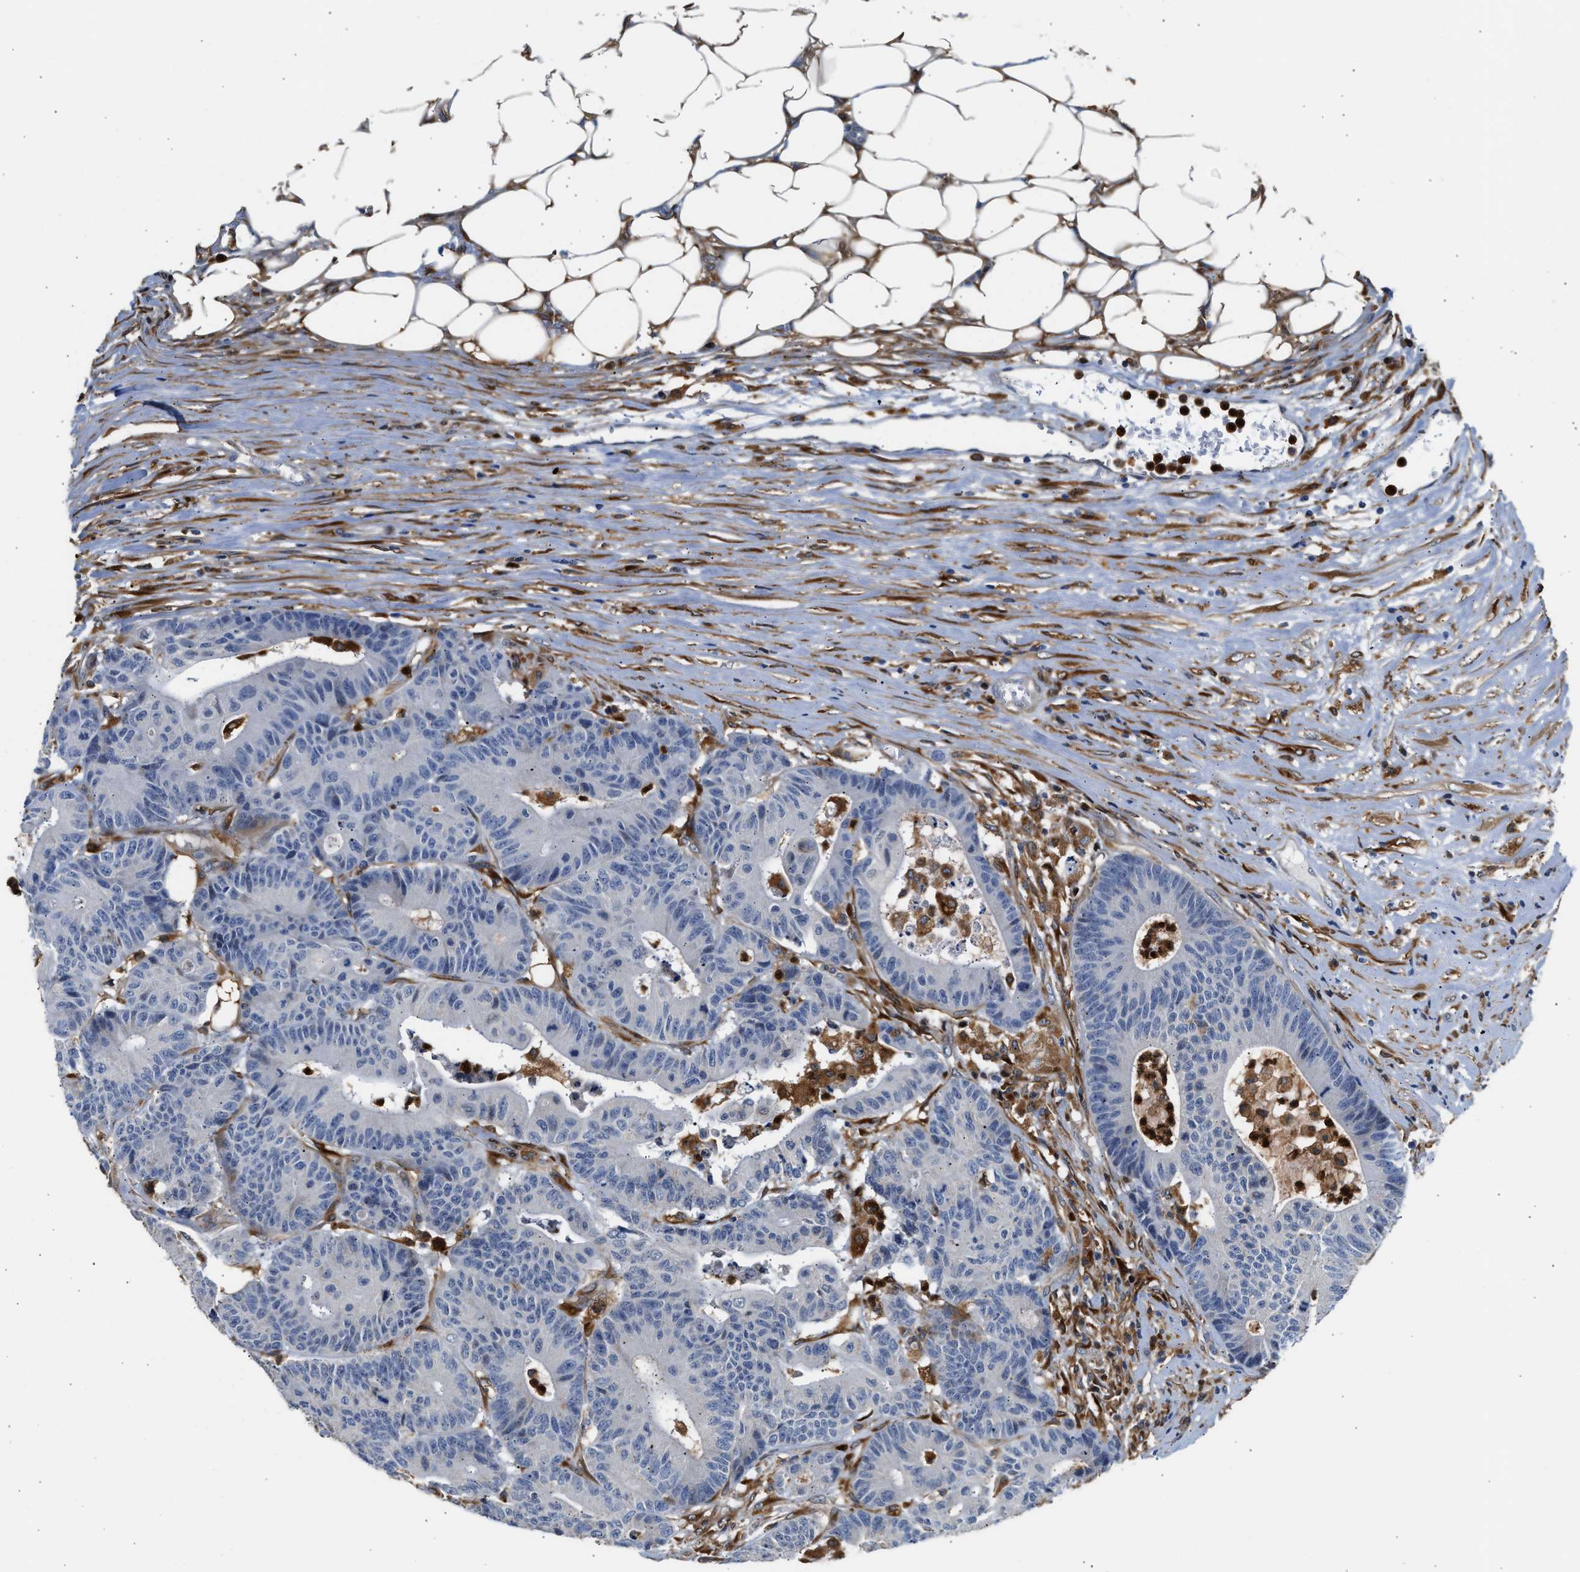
{"staining": {"intensity": "negative", "quantity": "none", "location": "none"}, "tissue": "colorectal cancer", "cell_type": "Tumor cells", "image_type": "cancer", "snomed": [{"axis": "morphology", "description": "Adenocarcinoma, NOS"}, {"axis": "topography", "description": "Colon"}], "caption": "Human colorectal cancer (adenocarcinoma) stained for a protein using immunohistochemistry reveals no positivity in tumor cells.", "gene": "RAB31", "patient": {"sex": "female", "age": 84}}